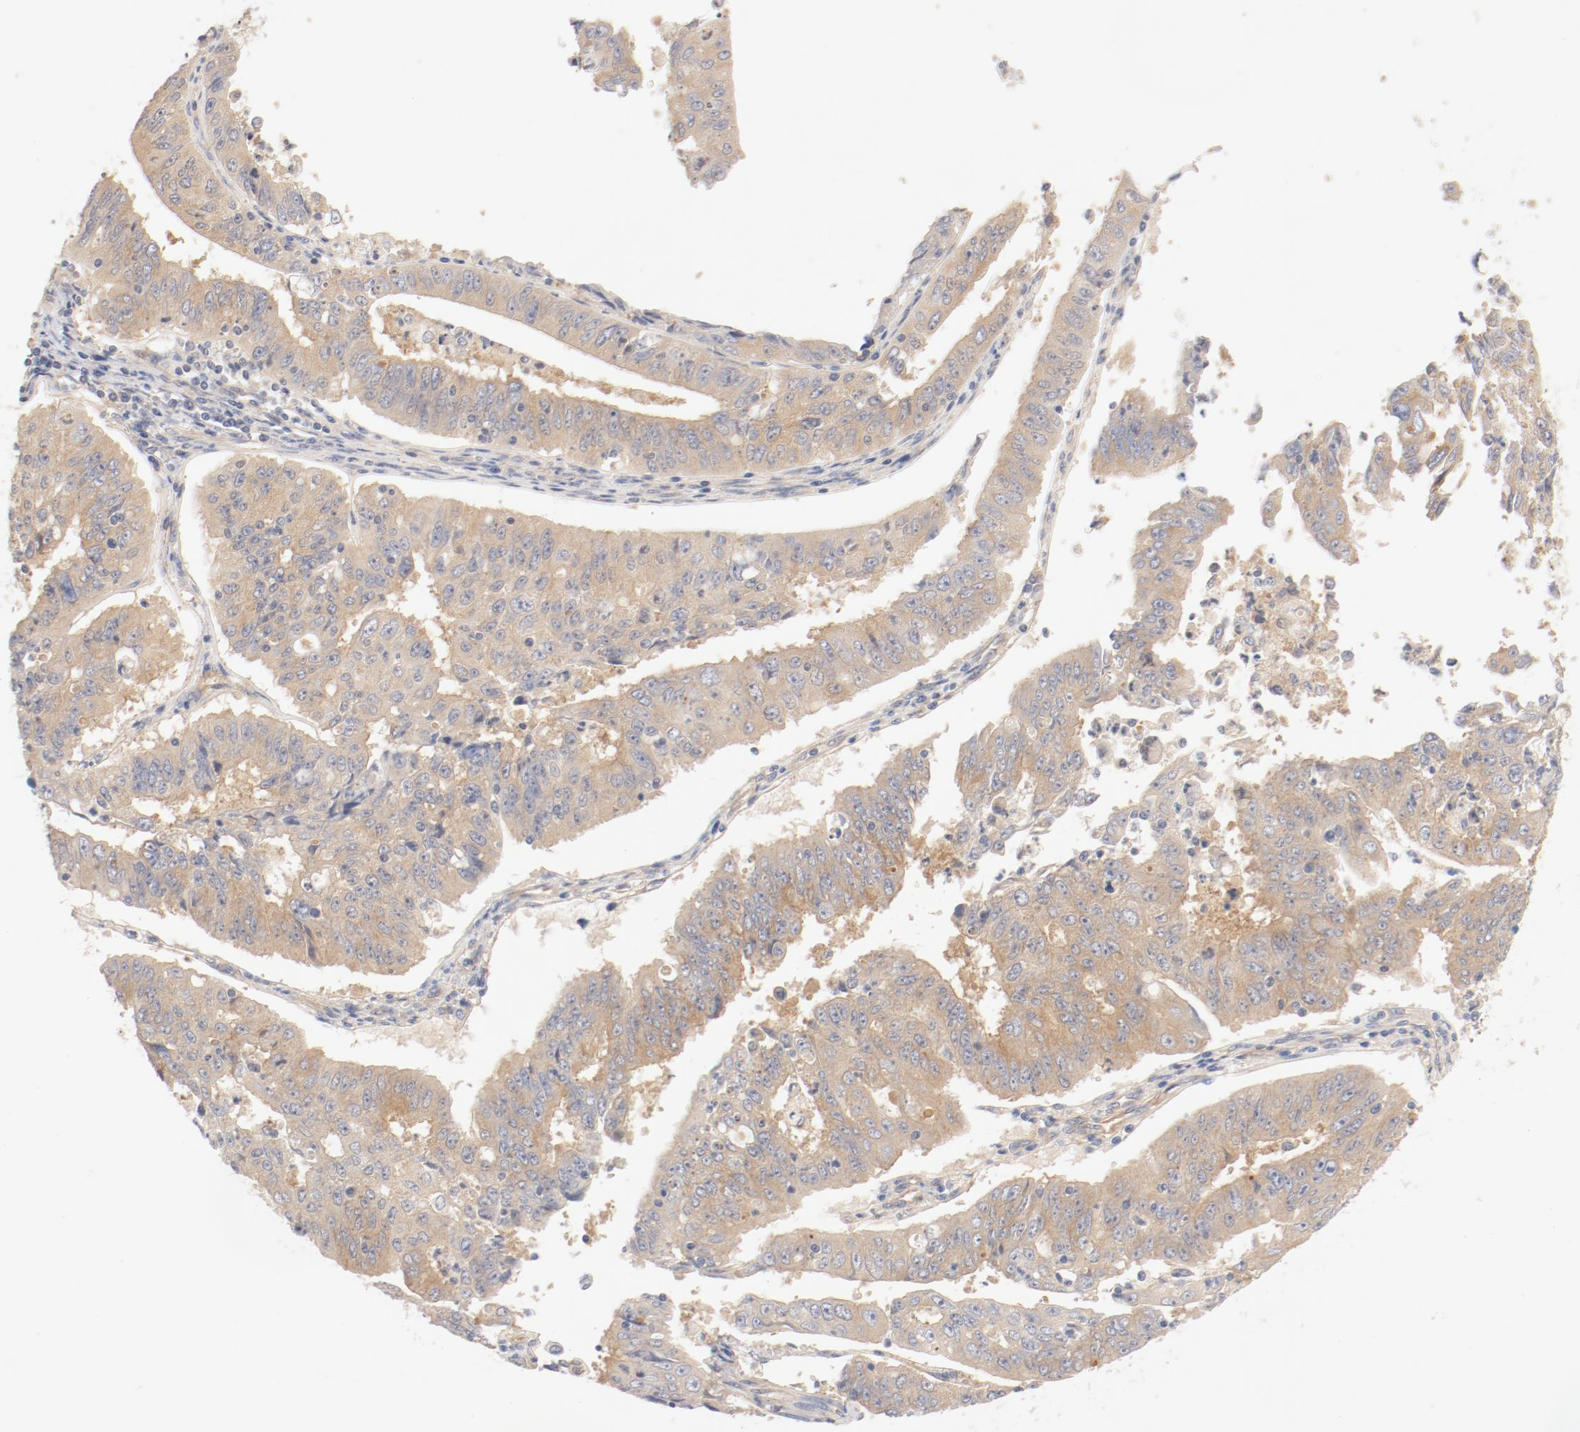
{"staining": {"intensity": "weak", "quantity": ">75%", "location": "cytoplasmic/membranous"}, "tissue": "endometrial cancer", "cell_type": "Tumor cells", "image_type": "cancer", "snomed": [{"axis": "morphology", "description": "Adenocarcinoma, NOS"}, {"axis": "topography", "description": "Endometrium"}], "caption": "DAB immunohistochemical staining of adenocarcinoma (endometrial) reveals weak cytoplasmic/membranous protein expression in about >75% of tumor cells.", "gene": "DYNC1H1", "patient": {"sex": "female", "age": 42}}